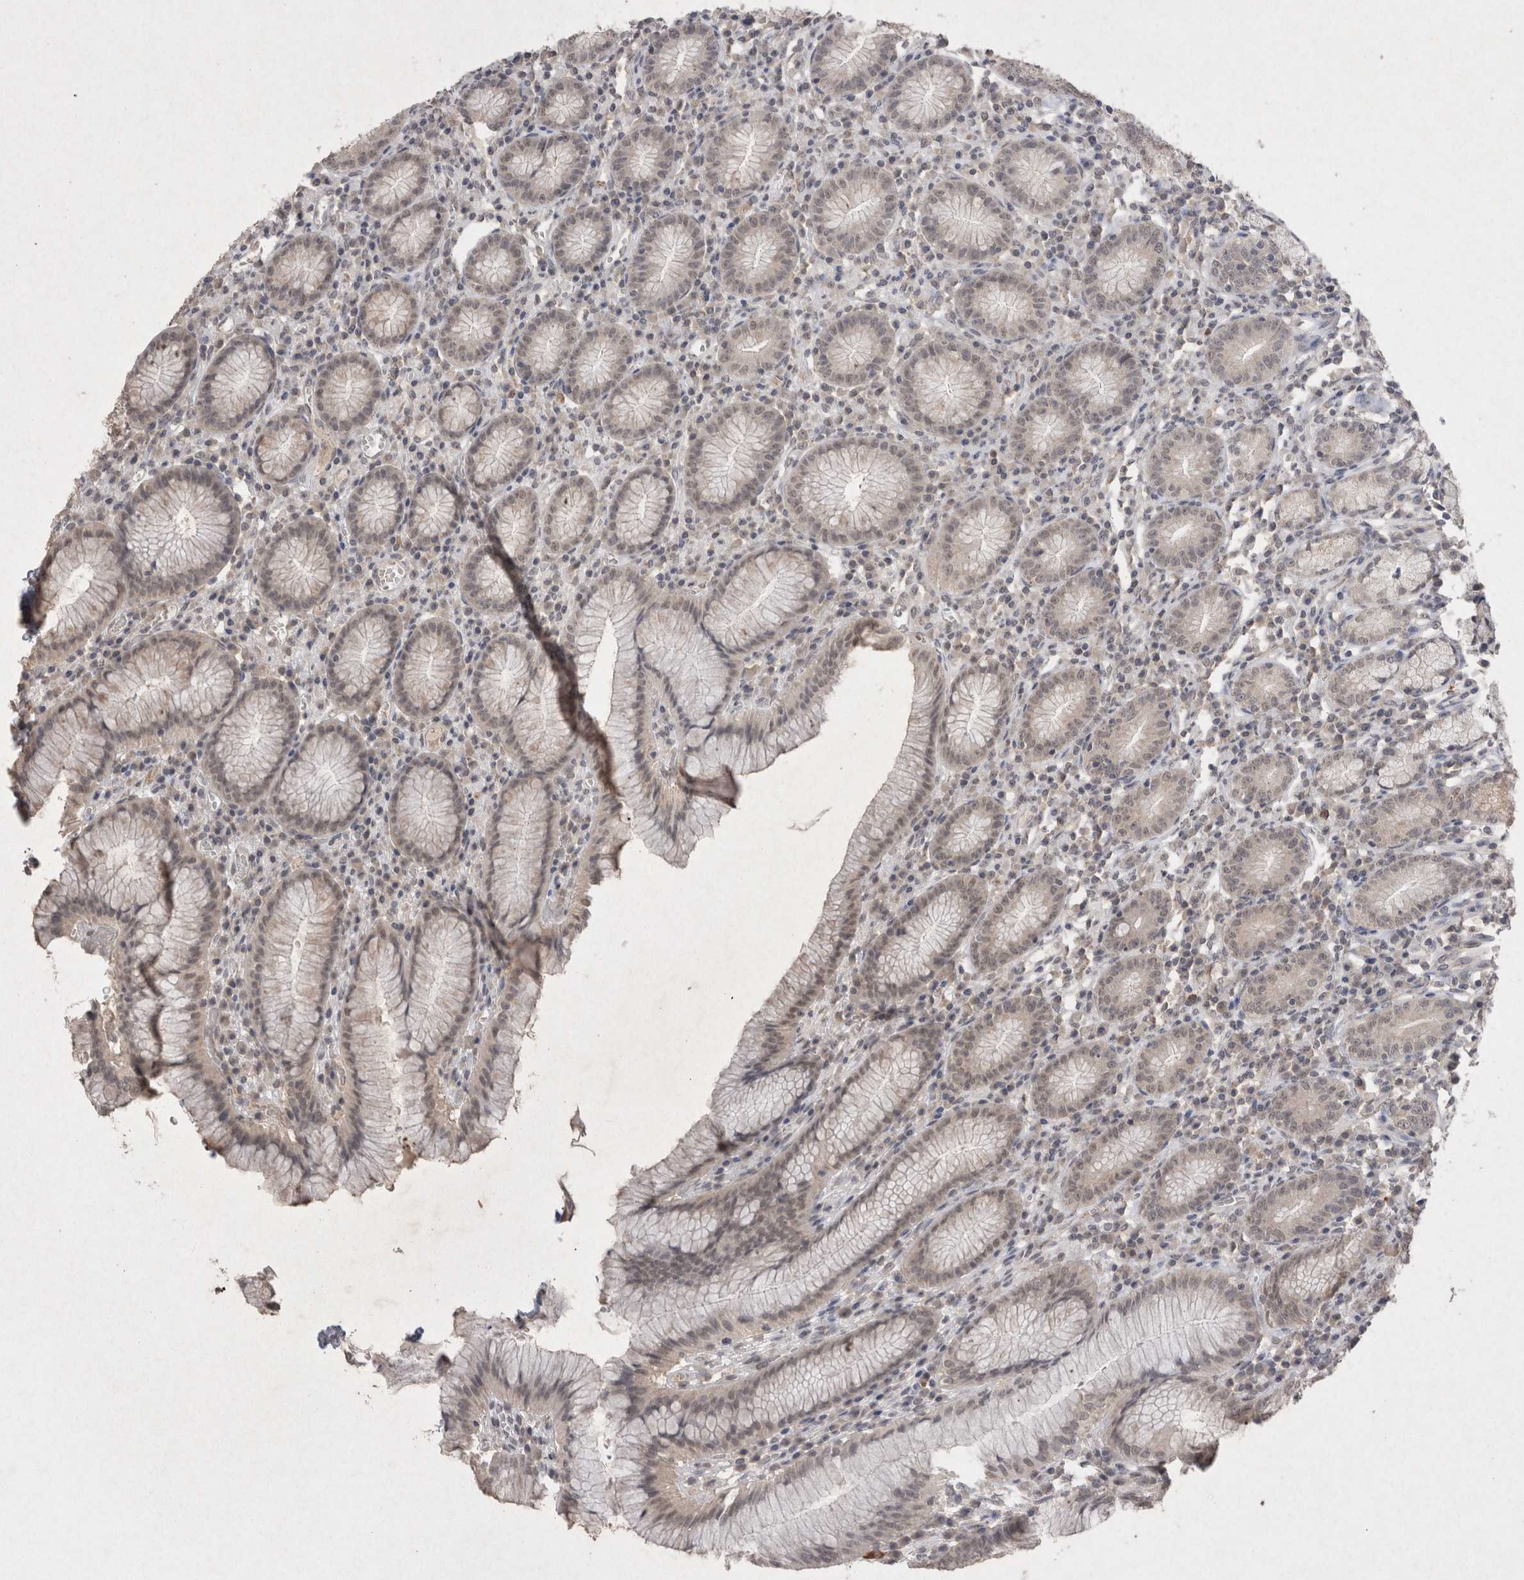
{"staining": {"intensity": "weak", "quantity": "25%-75%", "location": "cytoplasmic/membranous"}, "tissue": "stomach", "cell_type": "Glandular cells", "image_type": "normal", "snomed": [{"axis": "morphology", "description": "Normal tissue, NOS"}, {"axis": "topography", "description": "Stomach"}], "caption": "Immunohistochemical staining of unremarkable stomach displays weak cytoplasmic/membranous protein expression in about 25%-75% of glandular cells. Using DAB (brown) and hematoxylin (blue) stains, captured at high magnification using brightfield microscopy.", "gene": "LYVE1", "patient": {"sex": "male", "age": 55}}